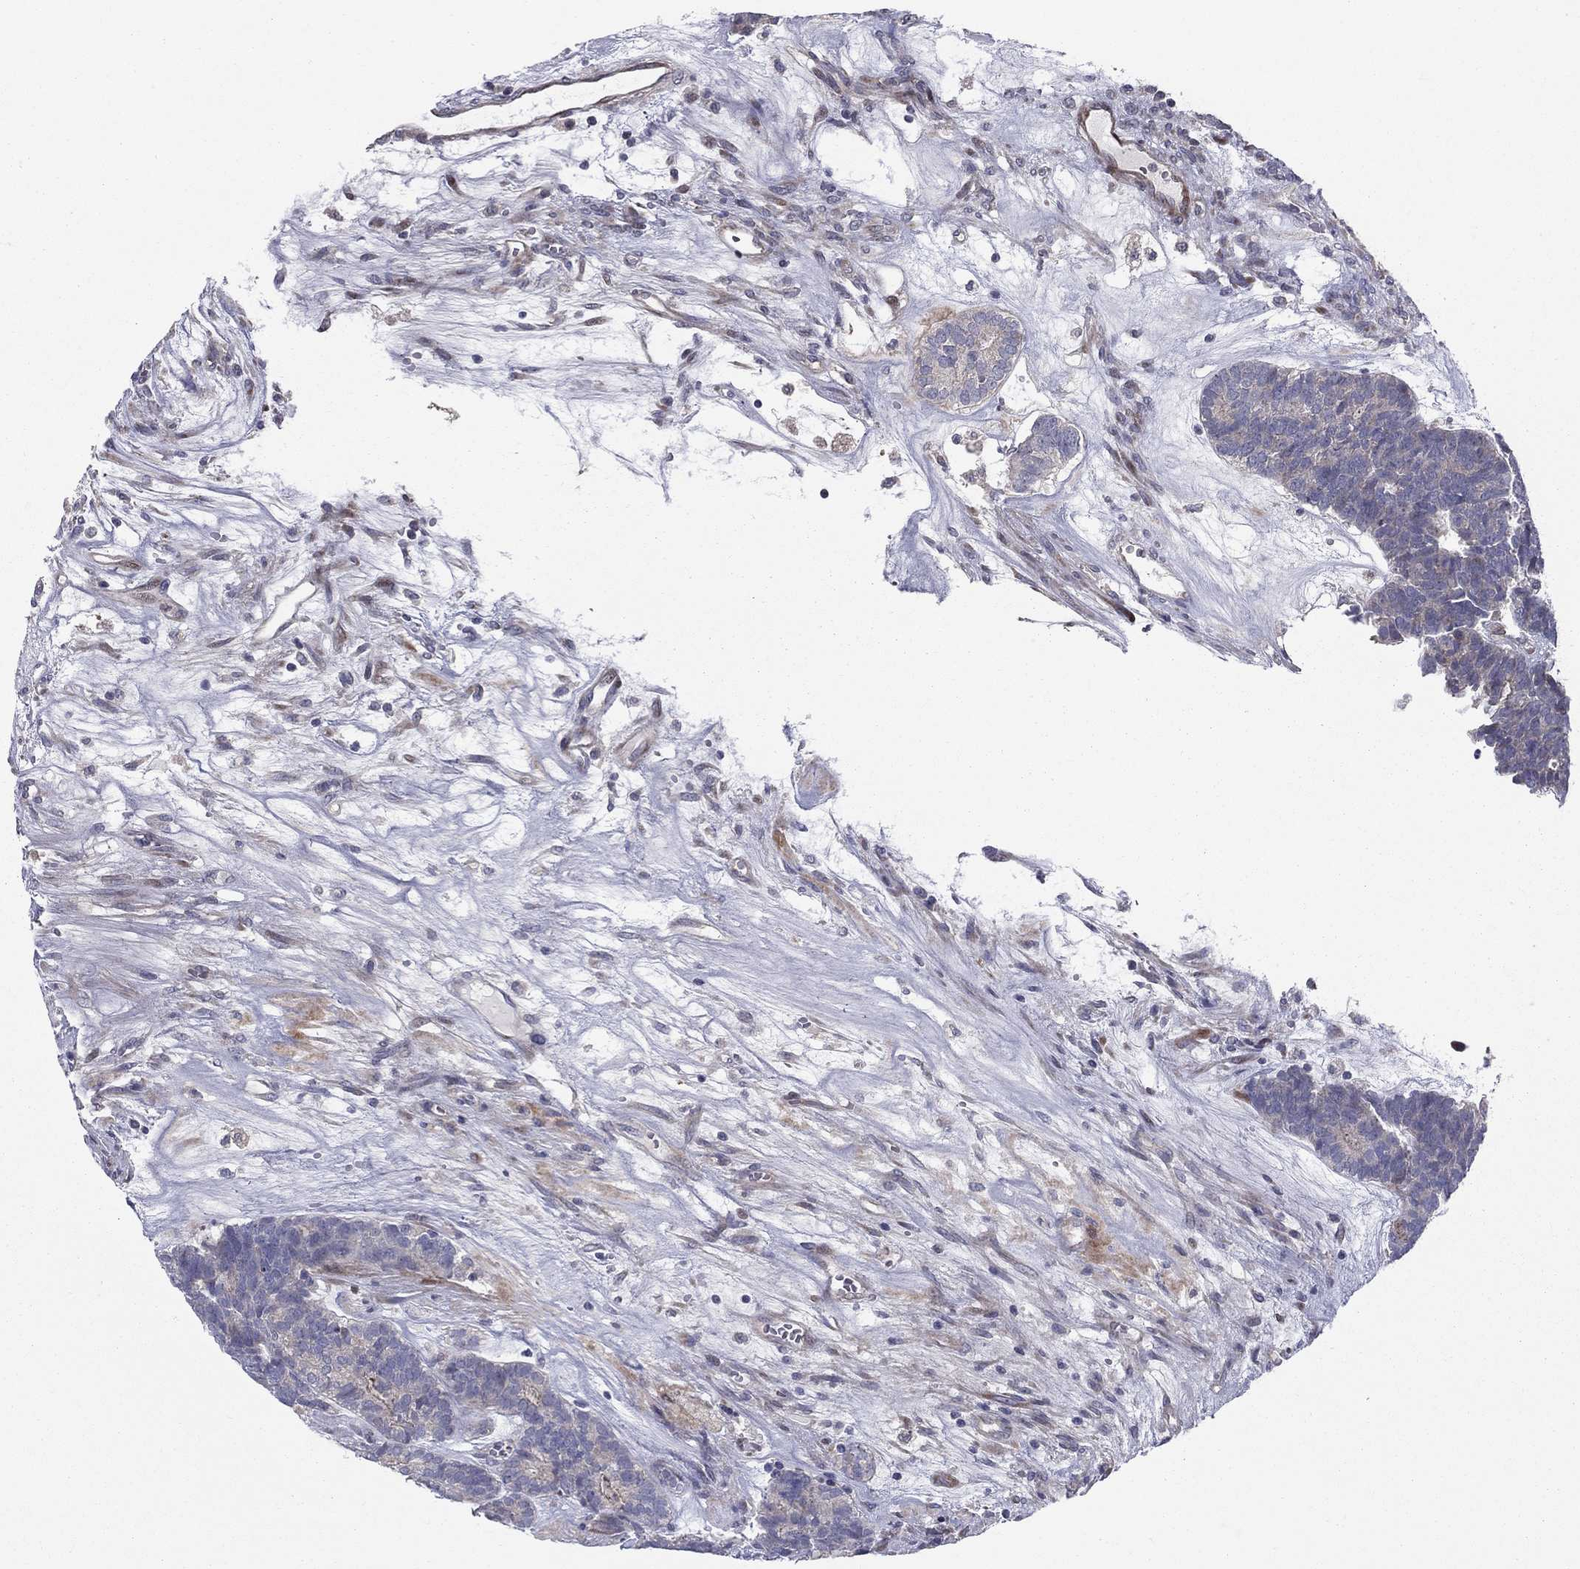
{"staining": {"intensity": "negative", "quantity": "none", "location": "none"}, "tissue": "head and neck cancer", "cell_type": "Tumor cells", "image_type": "cancer", "snomed": [{"axis": "morphology", "description": "Adenocarcinoma, NOS"}, {"axis": "topography", "description": "Head-Neck"}], "caption": "Protein analysis of adenocarcinoma (head and neck) reveals no significant staining in tumor cells. The staining is performed using DAB brown chromogen with nuclei counter-stained in using hematoxylin.", "gene": "DUSP7", "patient": {"sex": "female", "age": 81}}